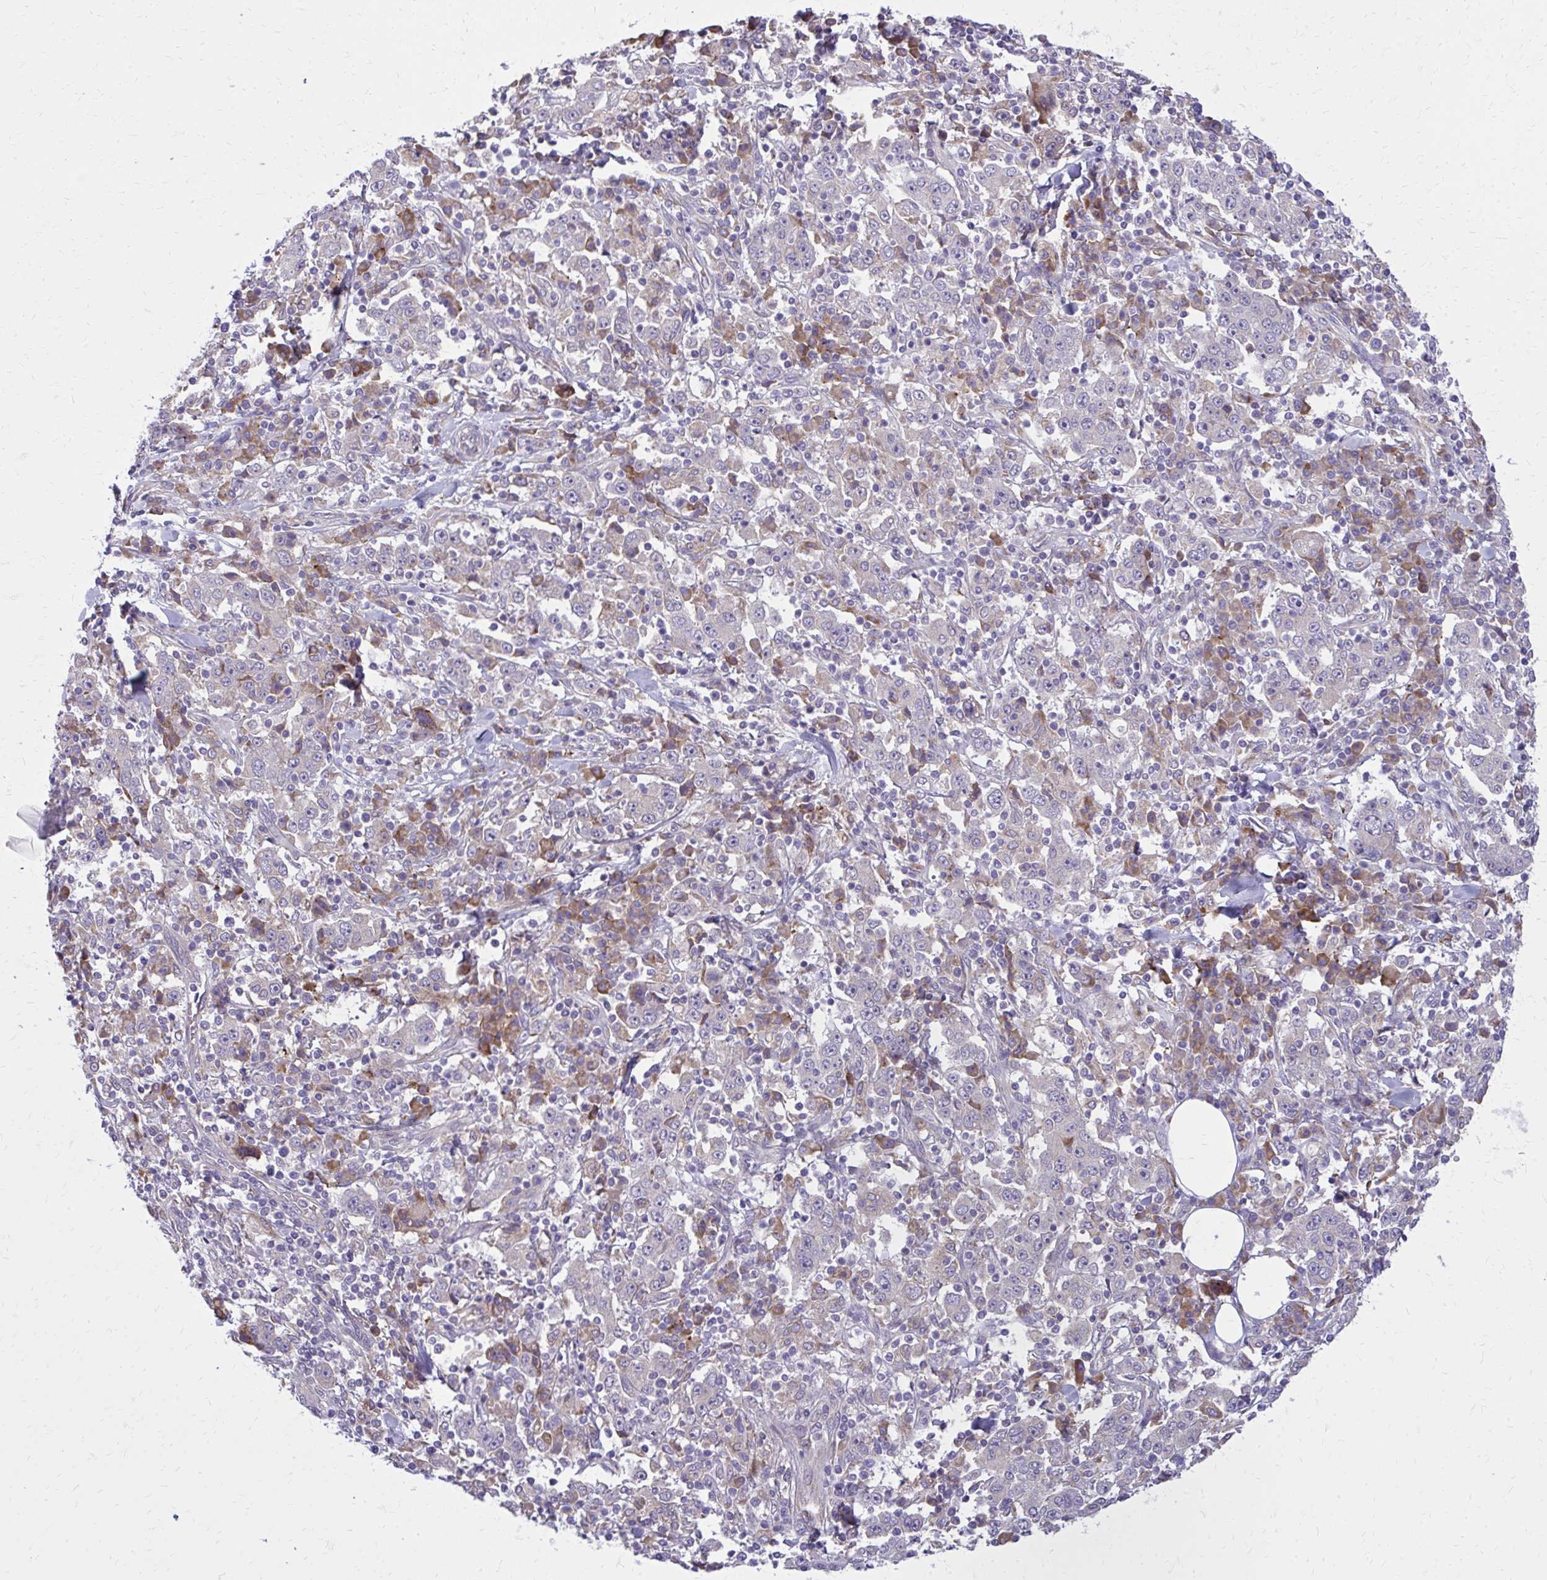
{"staining": {"intensity": "negative", "quantity": "none", "location": "none"}, "tissue": "stomach cancer", "cell_type": "Tumor cells", "image_type": "cancer", "snomed": [{"axis": "morphology", "description": "Normal tissue, NOS"}, {"axis": "morphology", "description": "Adenocarcinoma, NOS"}, {"axis": "topography", "description": "Stomach, upper"}, {"axis": "topography", "description": "Stomach"}], "caption": "Image shows no protein positivity in tumor cells of stomach adenocarcinoma tissue.", "gene": "CEMP1", "patient": {"sex": "male", "age": 59}}